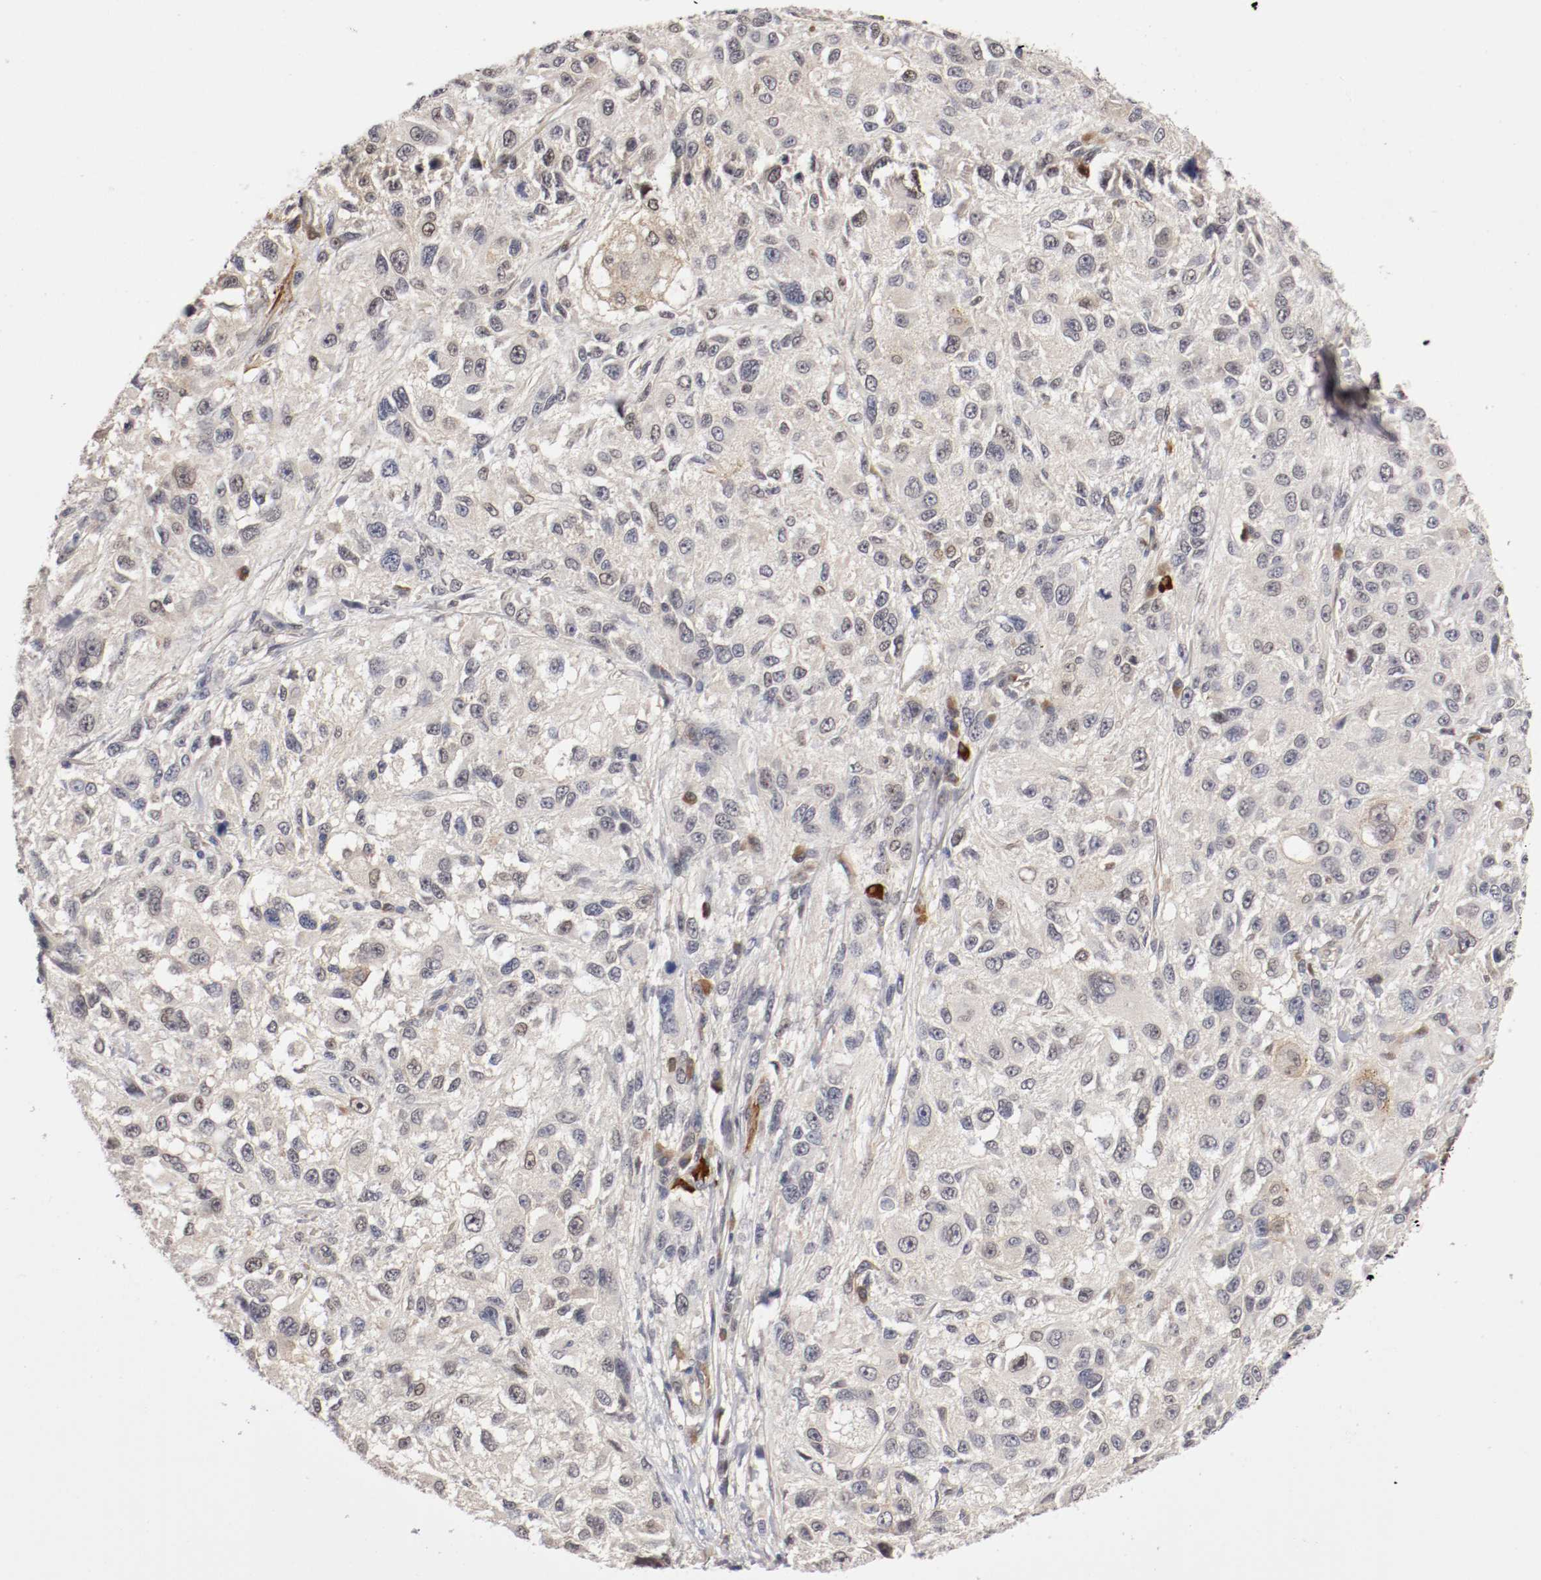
{"staining": {"intensity": "negative", "quantity": "none", "location": "none"}, "tissue": "melanoma", "cell_type": "Tumor cells", "image_type": "cancer", "snomed": [{"axis": "morphology", "description": "Necrosis, NOS"}, {"axis": "morphology", "description": "Malignant melanoma, NOS"}, {"axis": "topography", "description": "Skin"}], "caption": "A histopathology image of malignant melanoma stained for a protein shows no brown staining in tumor cells.", "gene": "DNMT3B", "patient": {"sex": "female", "age": 87}}